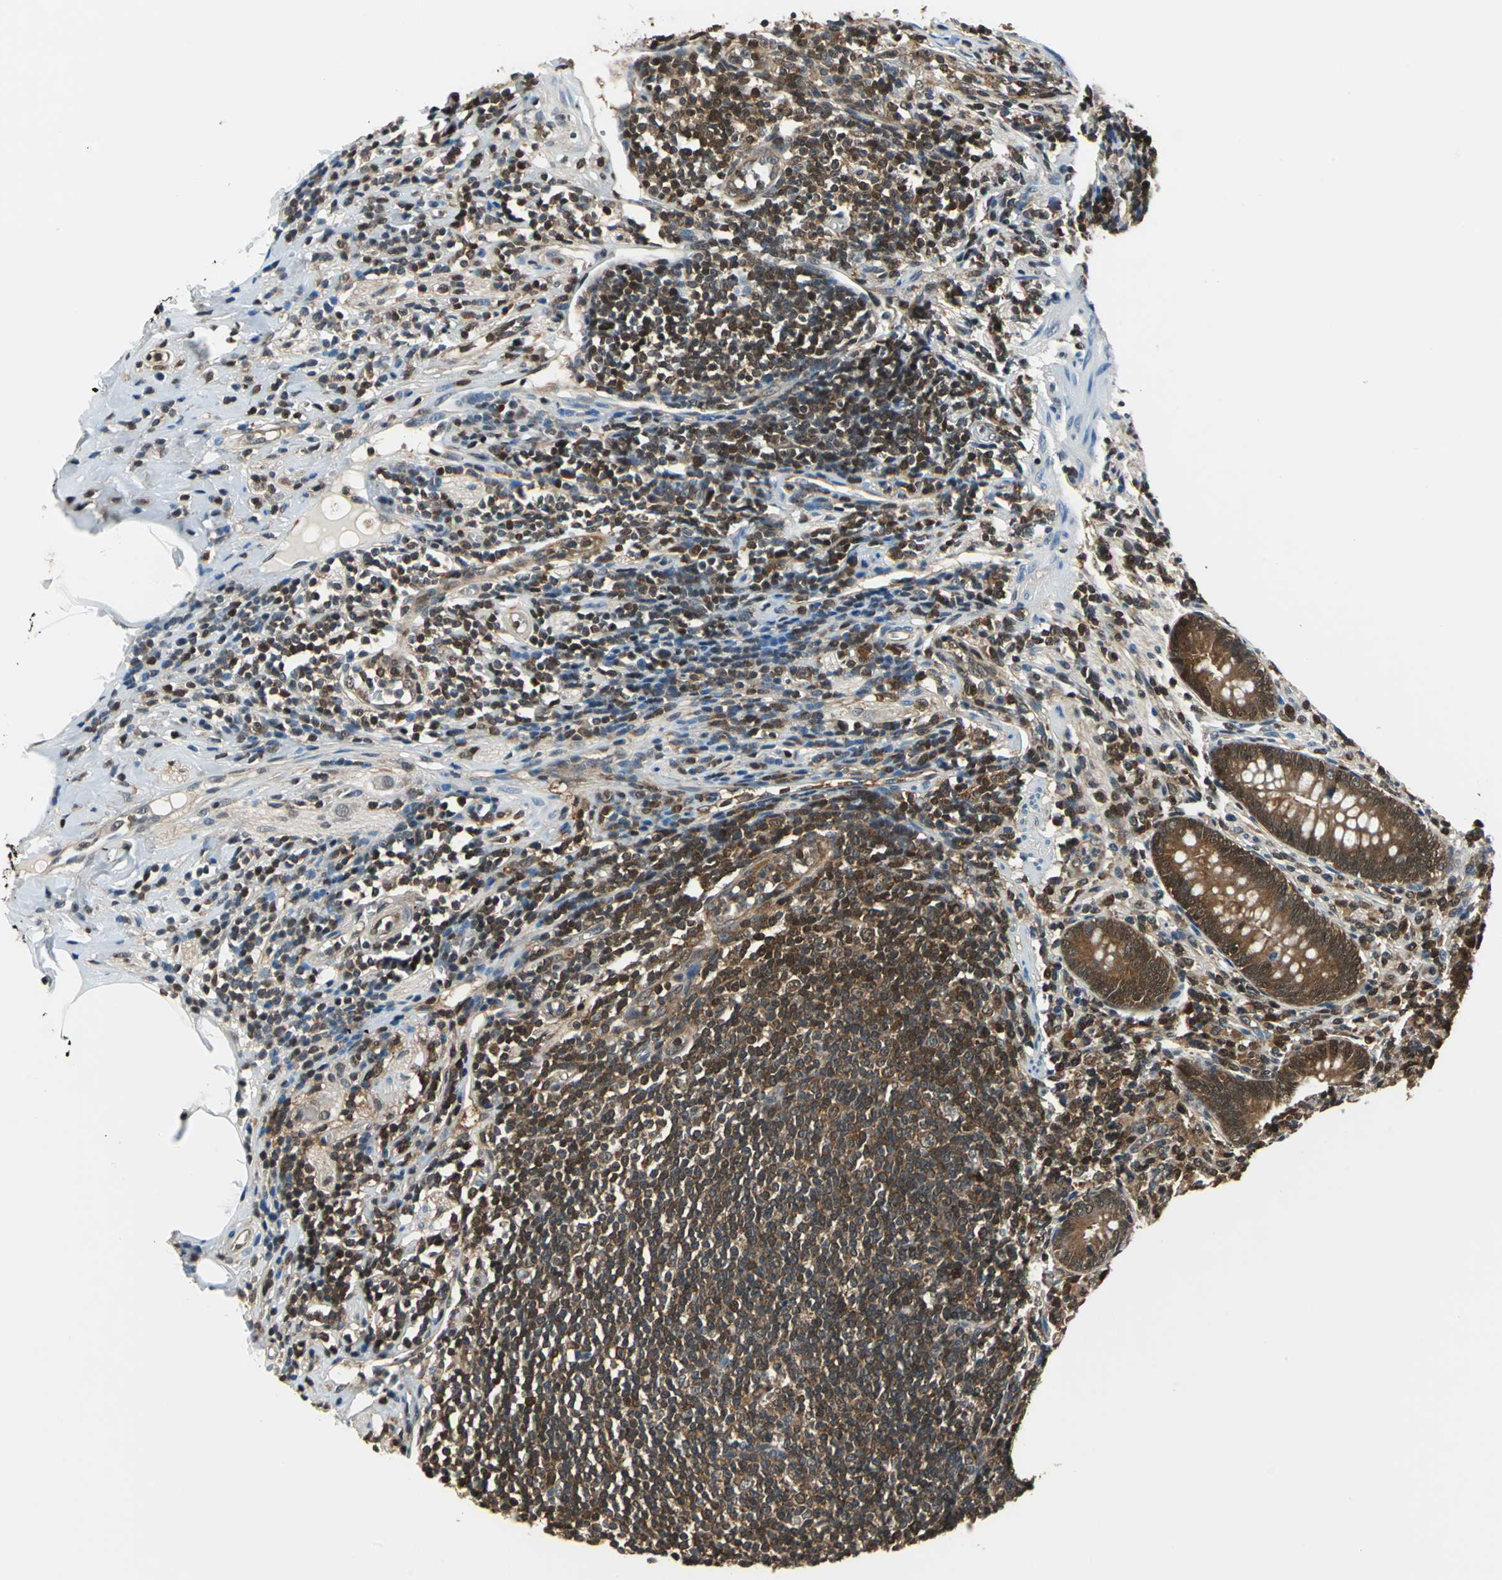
{"staining": {"intensity": "strong", "quantity": ">75%", "location": "cytoplasmic/membranous"}, "tissue": "appendix", "cell_type": "Glandular cells", "image_type": "normal", "snomed": [{"axis": "morphology", "description": "Normal tissue, NOS"}, {"axis": "morphology", "description": "Inflammation, NOS"}, {"axis": "topography", "description": "Appendix"}], "caption": "High-power microscopy captured an immunohistochemistry (IHC) image of unremarkable appendix, revealing strong cytoplasmic/membranous expression in about >75% of glandular cells.", "gene": "PSME1", "patient": {"sex": "male", "age": 46}}